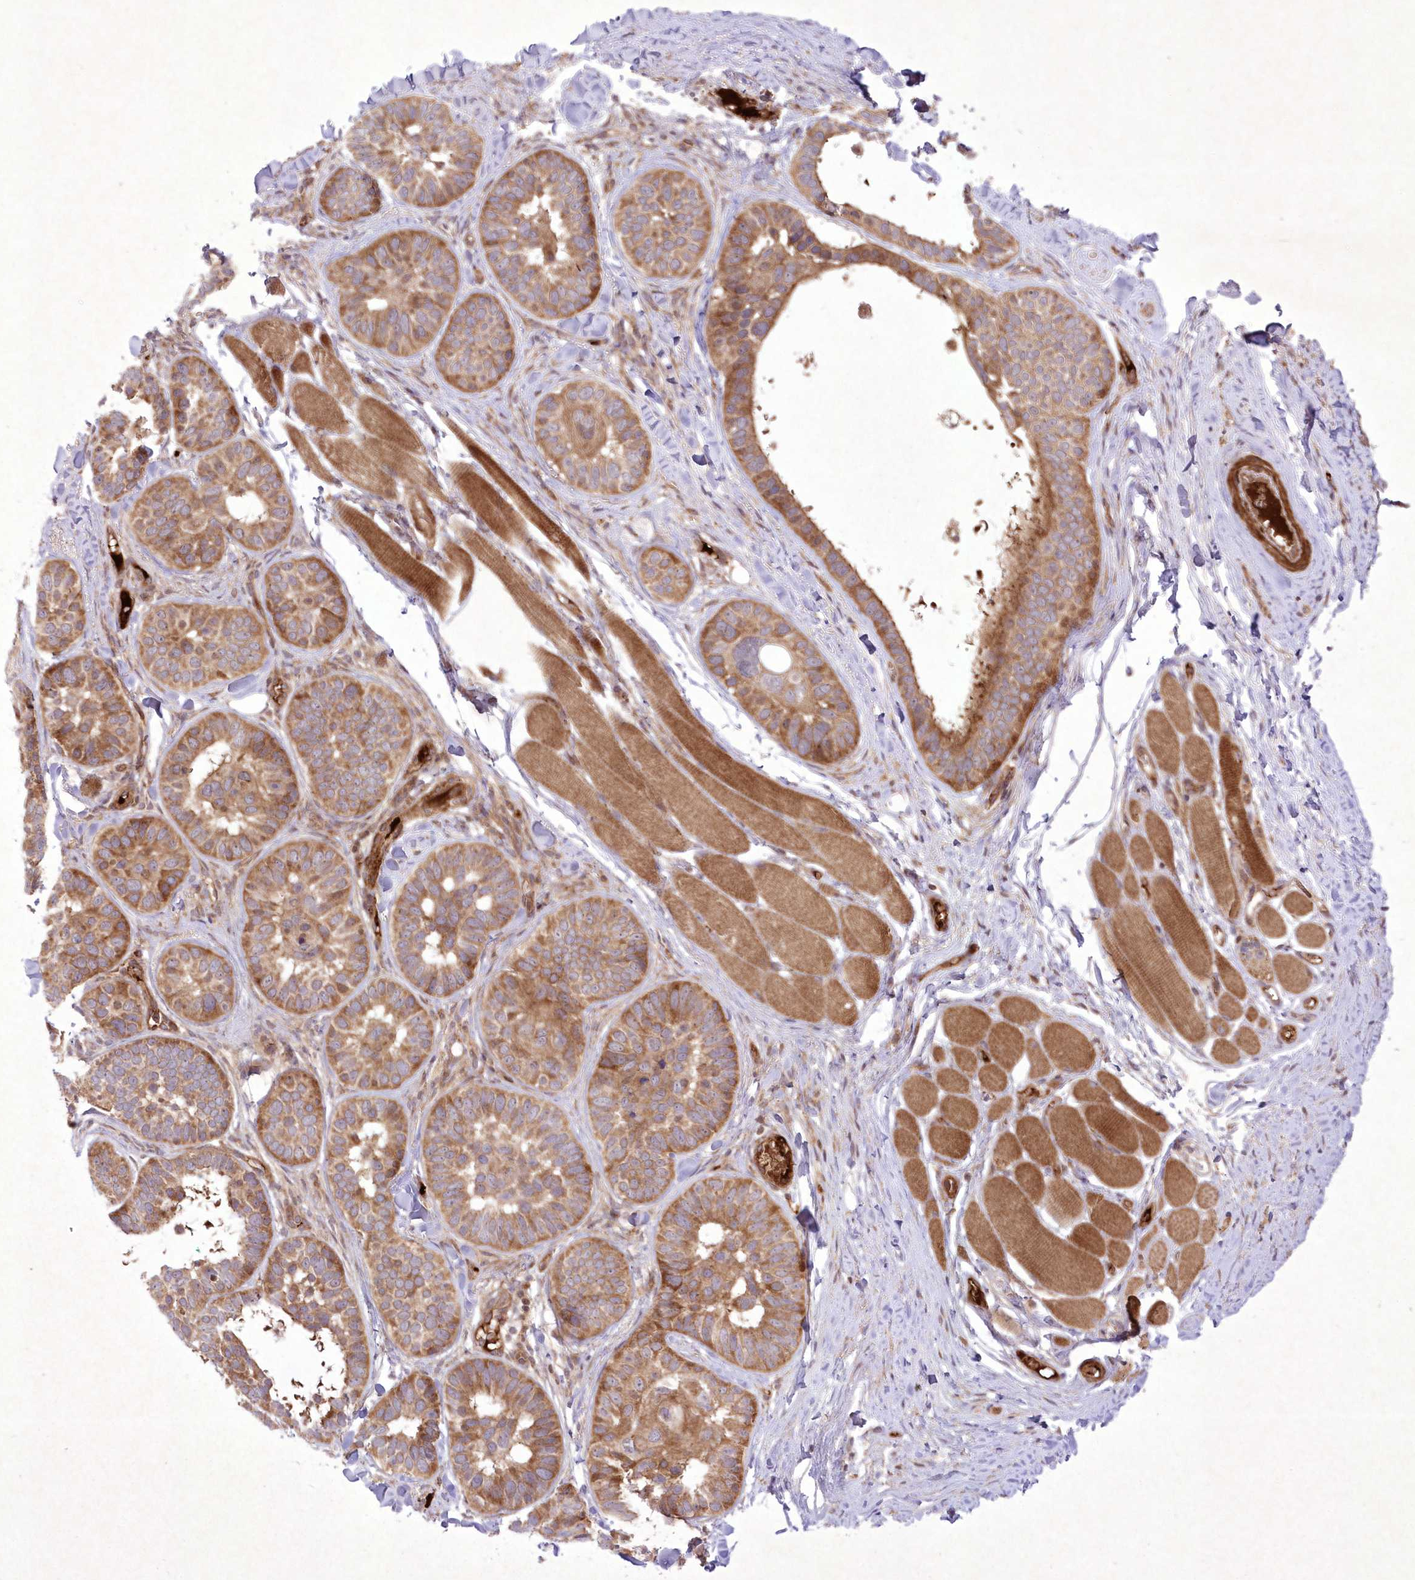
{"staining": {"intensity": "moderate", "quantity": ">75%", "location": "cytoplasmic/membranous"}, "tissue": "skin cancer", "cell_type": "Tumor cells", "image_type": "cancer", "snomed": [{"axis": "morphology", "description": "Basal cell carcinoma"}, {"axis": "topography", "description": "Skin"}], "caption": "A micrograph of skin cancer stained for a protein reveals moderate cytoplasmic/membranous brown staining in tumor cells. The protein of interest is shown in brown color, while the nuclei are stained blue.", "gene": "APOM", "patient": {"sex": "male", "age": 62}}